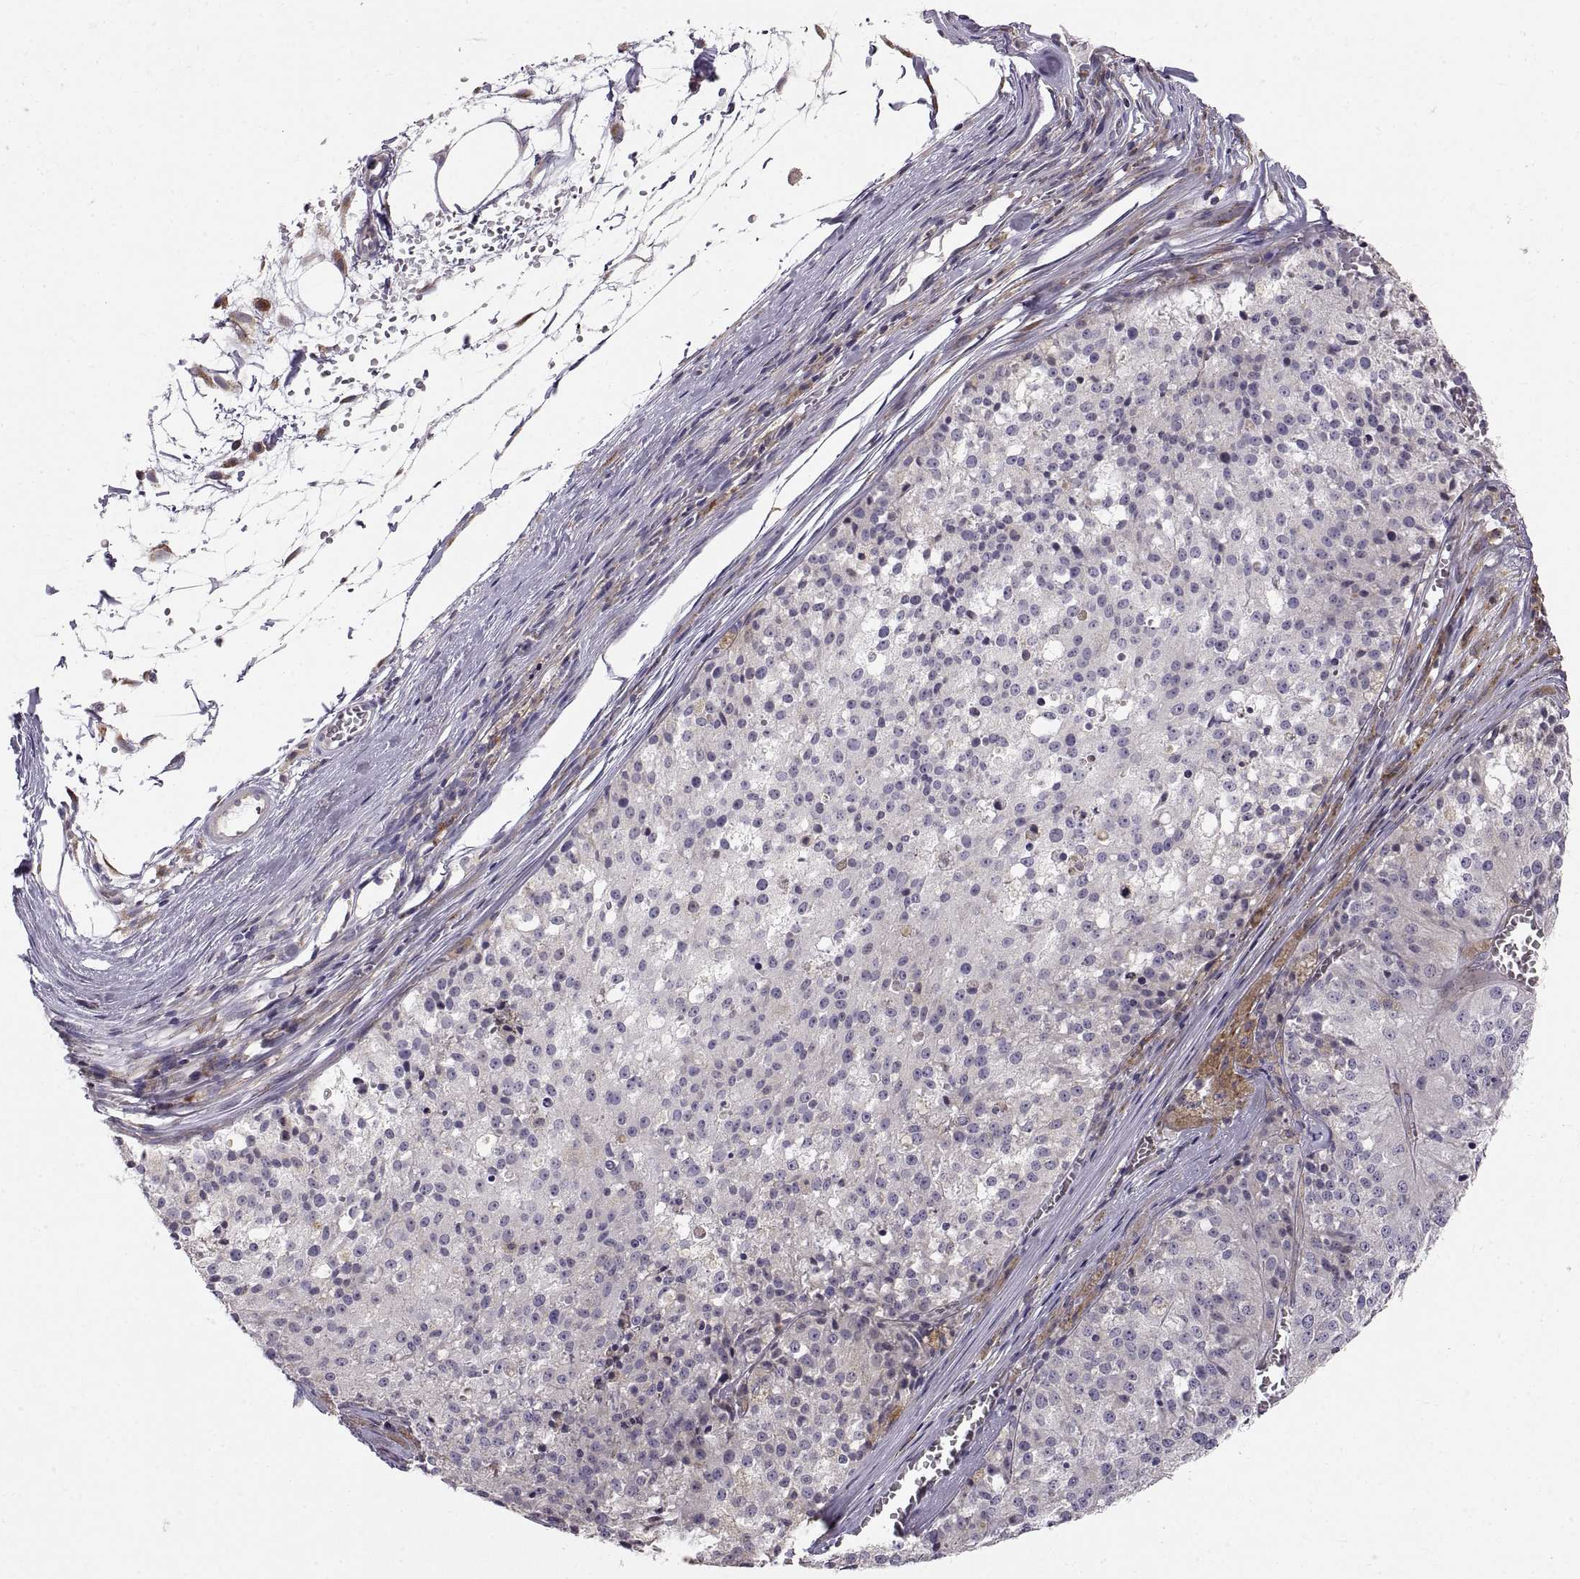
{"staining": {"intensity": "negative", "quantity": "none", "location": "none"}, "tissue": "melanoma", "cell_type": "Tumor cells", "image_type": "cancer", "snomed": [{"axis": "morphology", "description": "Malignant melanoma, Metastatic site"}, {"axis": "topography", "description": "Lymph node"}], "caption": "Immunohistochemistry (IHC) photomicrograph of malignant melanoma (metastatic site) stained for a protein (brown), which shows no staining in tumor cells. (Brightfield microscopy of DAB (3,3'-diaminobenzidine) immunohistochemistry at high magnification).", "gene": "PLEKHB2", "patient": {"sex": "female", "age": 64}}